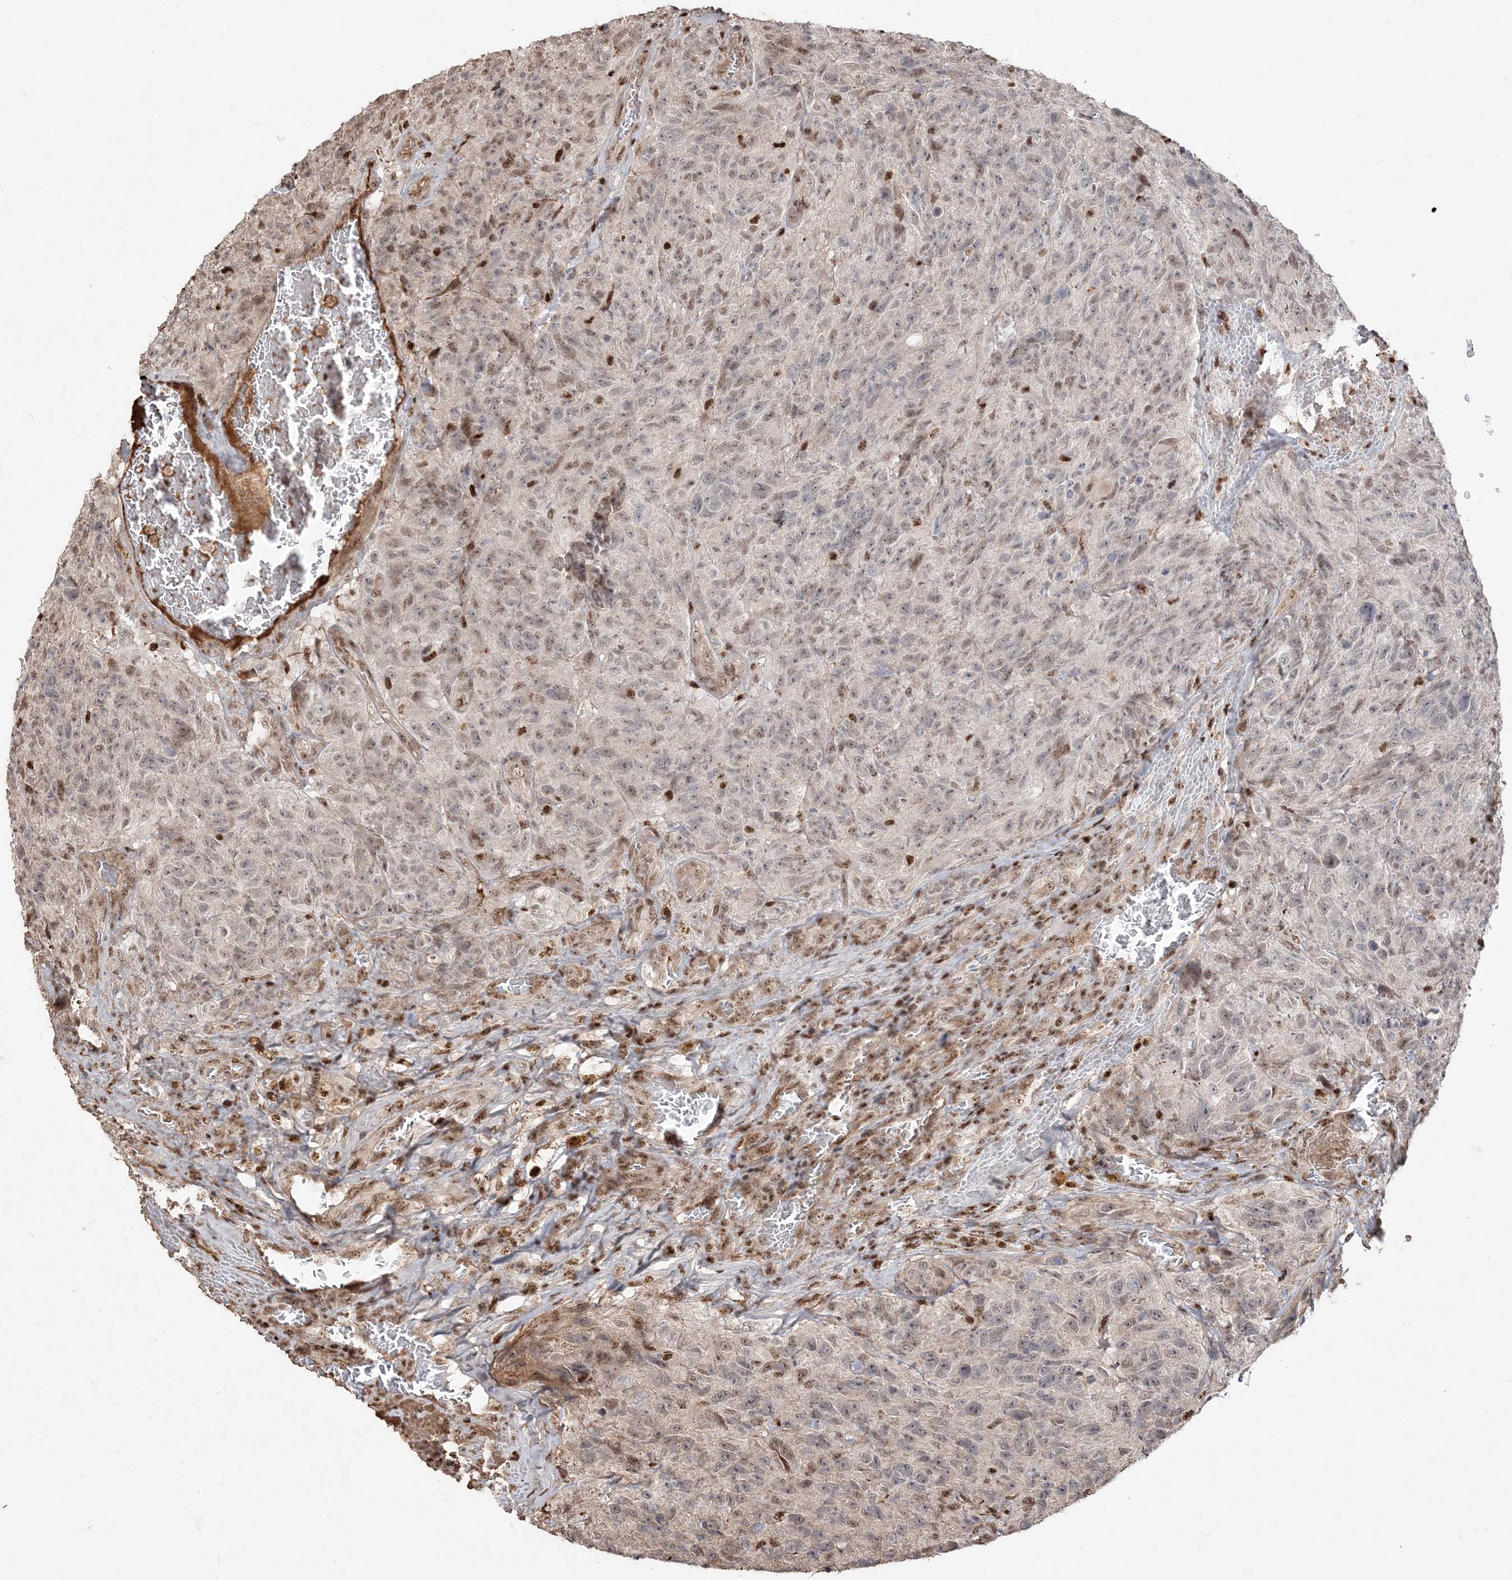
{"staining": {"intensity": "moderate", "quantity": "25%-75%", "location": "nuclear"}, "tissue": "glioma", "cell_type": "Tumor cells", "image_type": "cancer", "snomed": [{"axis": "morphology", "description": "Glioma, malignant, High grade"}, {"axis": "topography", "description": "Brain"}], "caption": "Malignant glioma (high-grade) stained with a brown dye exhibits moderate nuclear positive positivity in about 25%-75% of tumor cells.", "gene": "RBM17", "patient": {"sex": "male", "age": 69}}